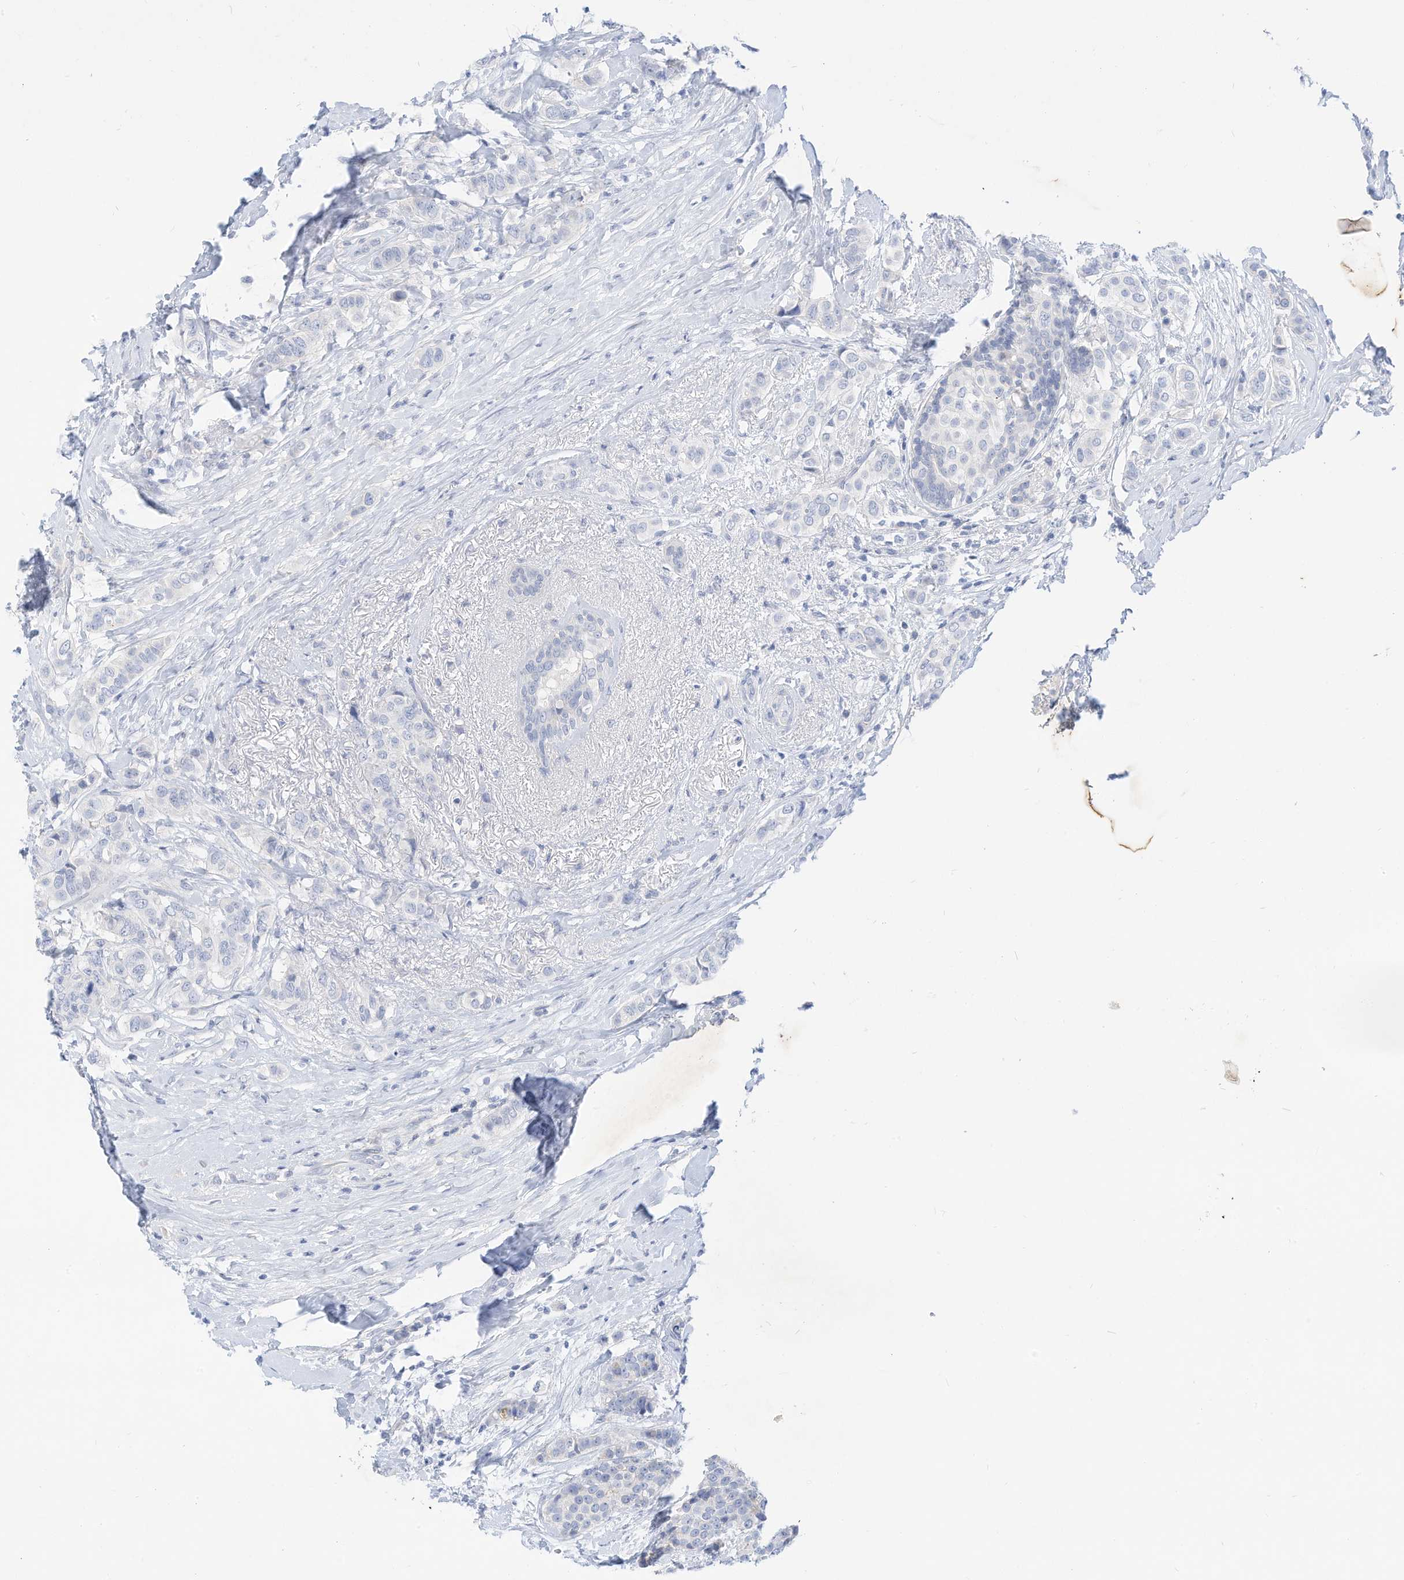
{"staining": {"intensity": "negative", "quantity": "none", "location": "none"}, "tissue": "breast cancer", "cell_type": "Tumor cells", "image_type": "cancer", "snomed": [{"axis": "morphology", "description": "Lobular carcinoma"}, {"axis": "topography", "description": "Breast"}], "caption": "Tumor cells show no significant protein staining in lobular carcinoma (breast). (Immunohistochemistry, brightfield microscopy, high magnification).", "gene": "SPOCD1", "patient": {"sex": "female", "age": 51}}